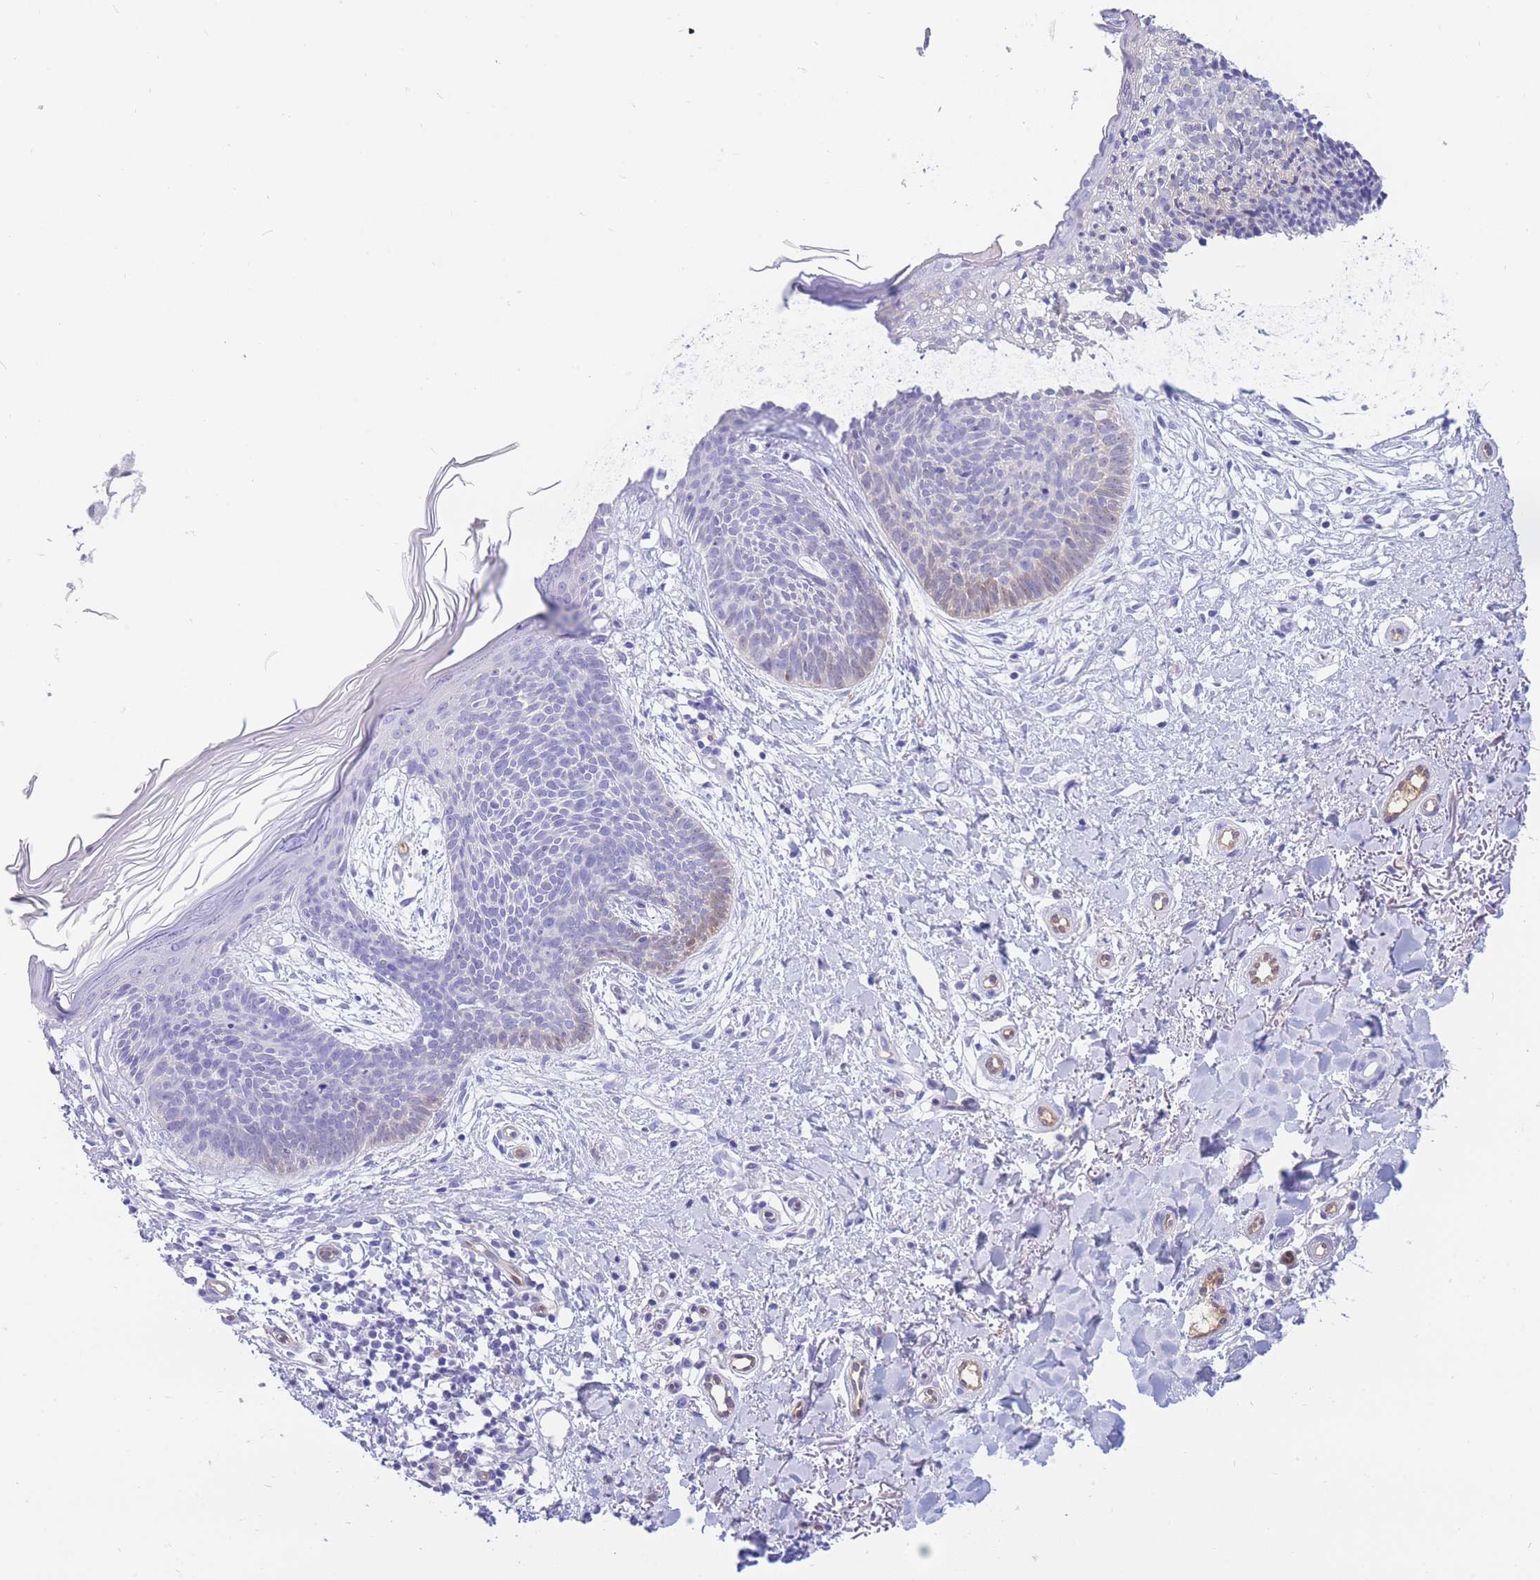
{"staining": {"intensity": "weak", "quantity": "<25%", "location": "cytoplasmic/membranous"}, "tissue": "skin cancer", "cell_type": "Tumor cells", "image_type": "cancer", "snomed": [{"axis": "morphology", "description": "Basal cell carcinoma"}, {"axis": "topography", "description": "Skin"}], "caption": "Immunohistochemical staining of skin basal cell carcinoma exhibits no significant positivity in tumor cells.", "gene": "SULT1A1", "patient": {"sex": "male", "age": 78}}